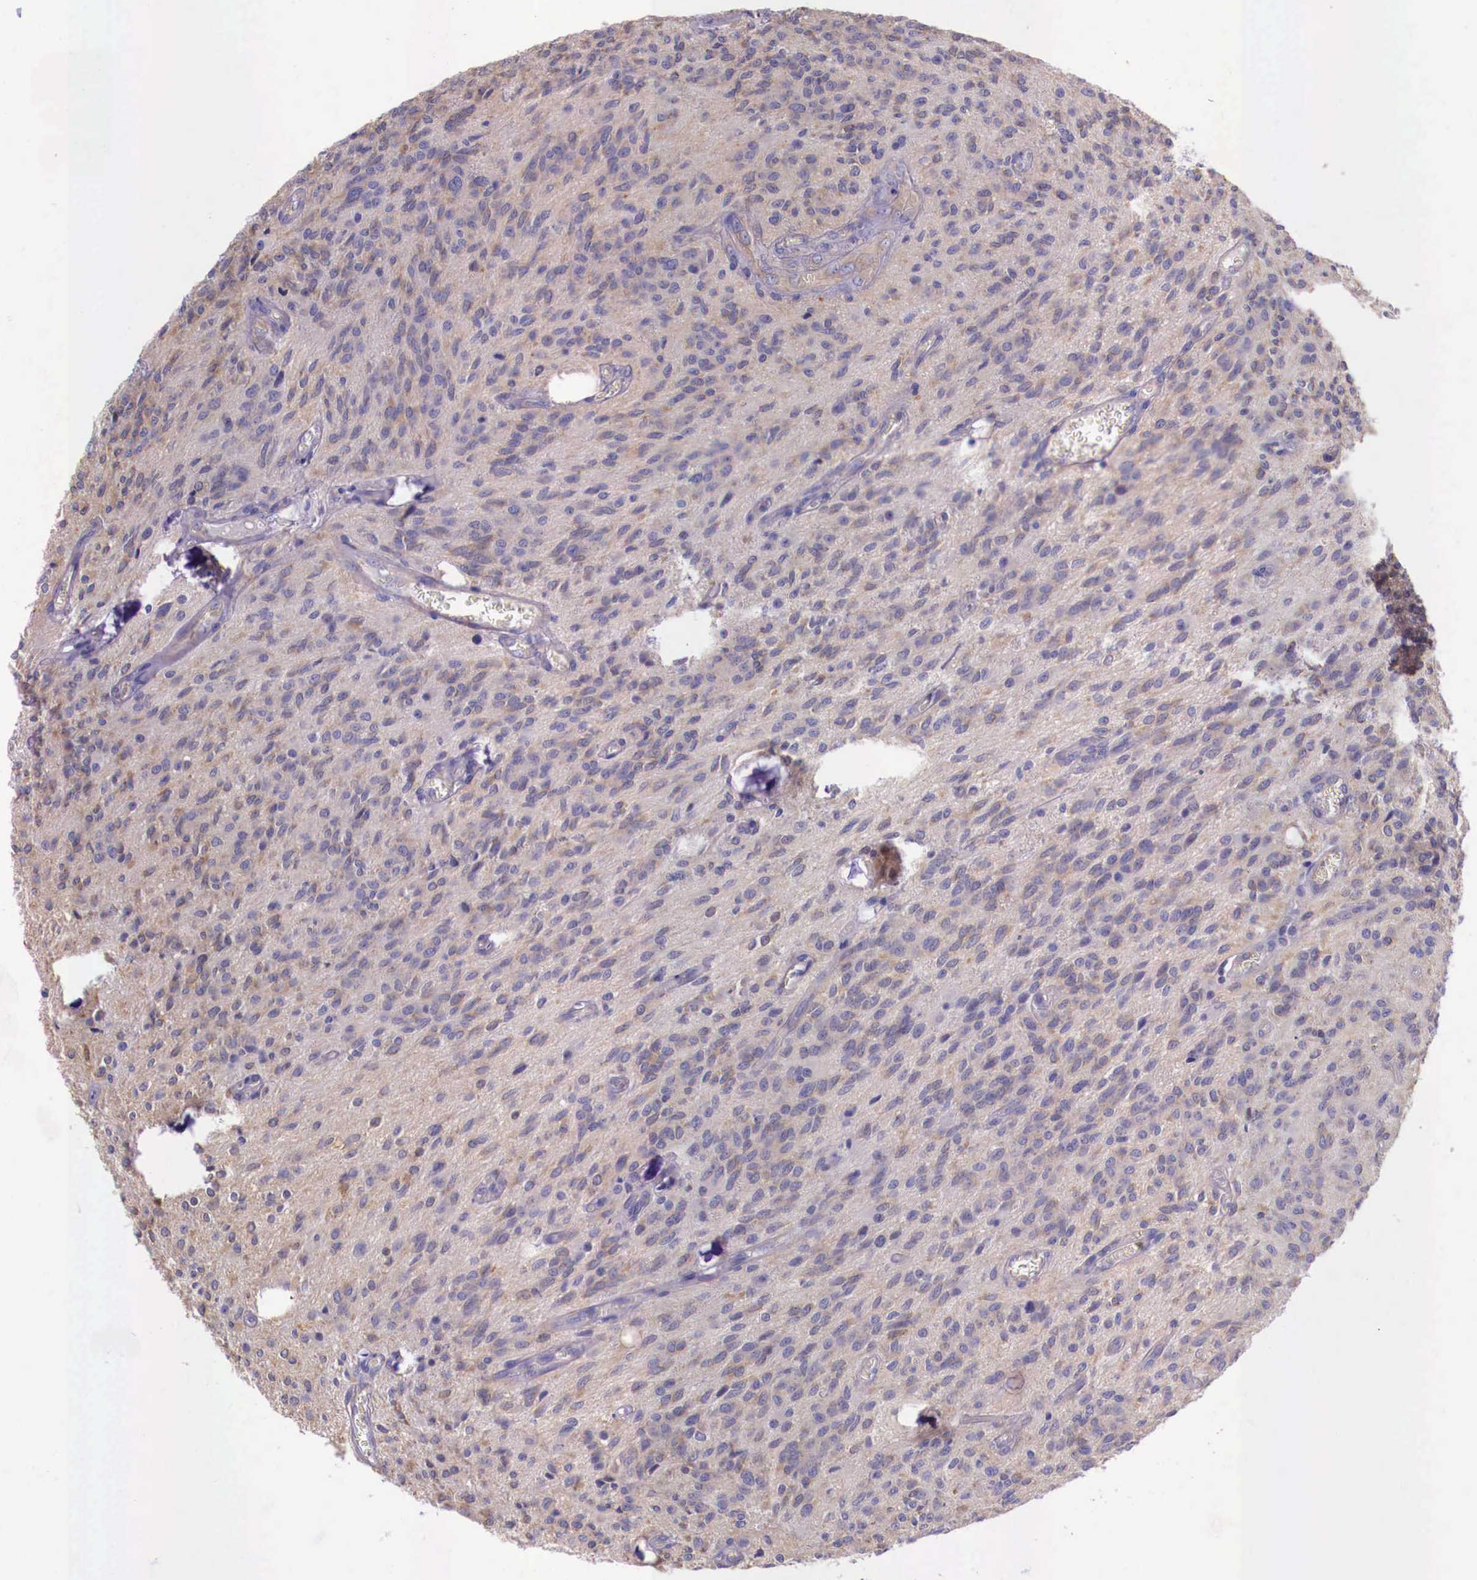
{"staining": {"intensity": "weak", "quantity": ">75%", "location": "cytoplasmic/membranous"}, "tissue": "glioma", "cell_type": "Tumor cells", "image_type": "cancer", "snomed": [{"axis": "morphology", "description": "Glioma, malignant, Low grade"}, {"axis": "topography", "description": "Brain"}], "caption": "Approximately >75% of tumor cells in human glioma exhibit weak cytoplasmic/membranous protein expression as visualized by brown immunohistochemical staining.", "gene": "GRIPAP1", "patient": {"sex": "female", "age": 15}}